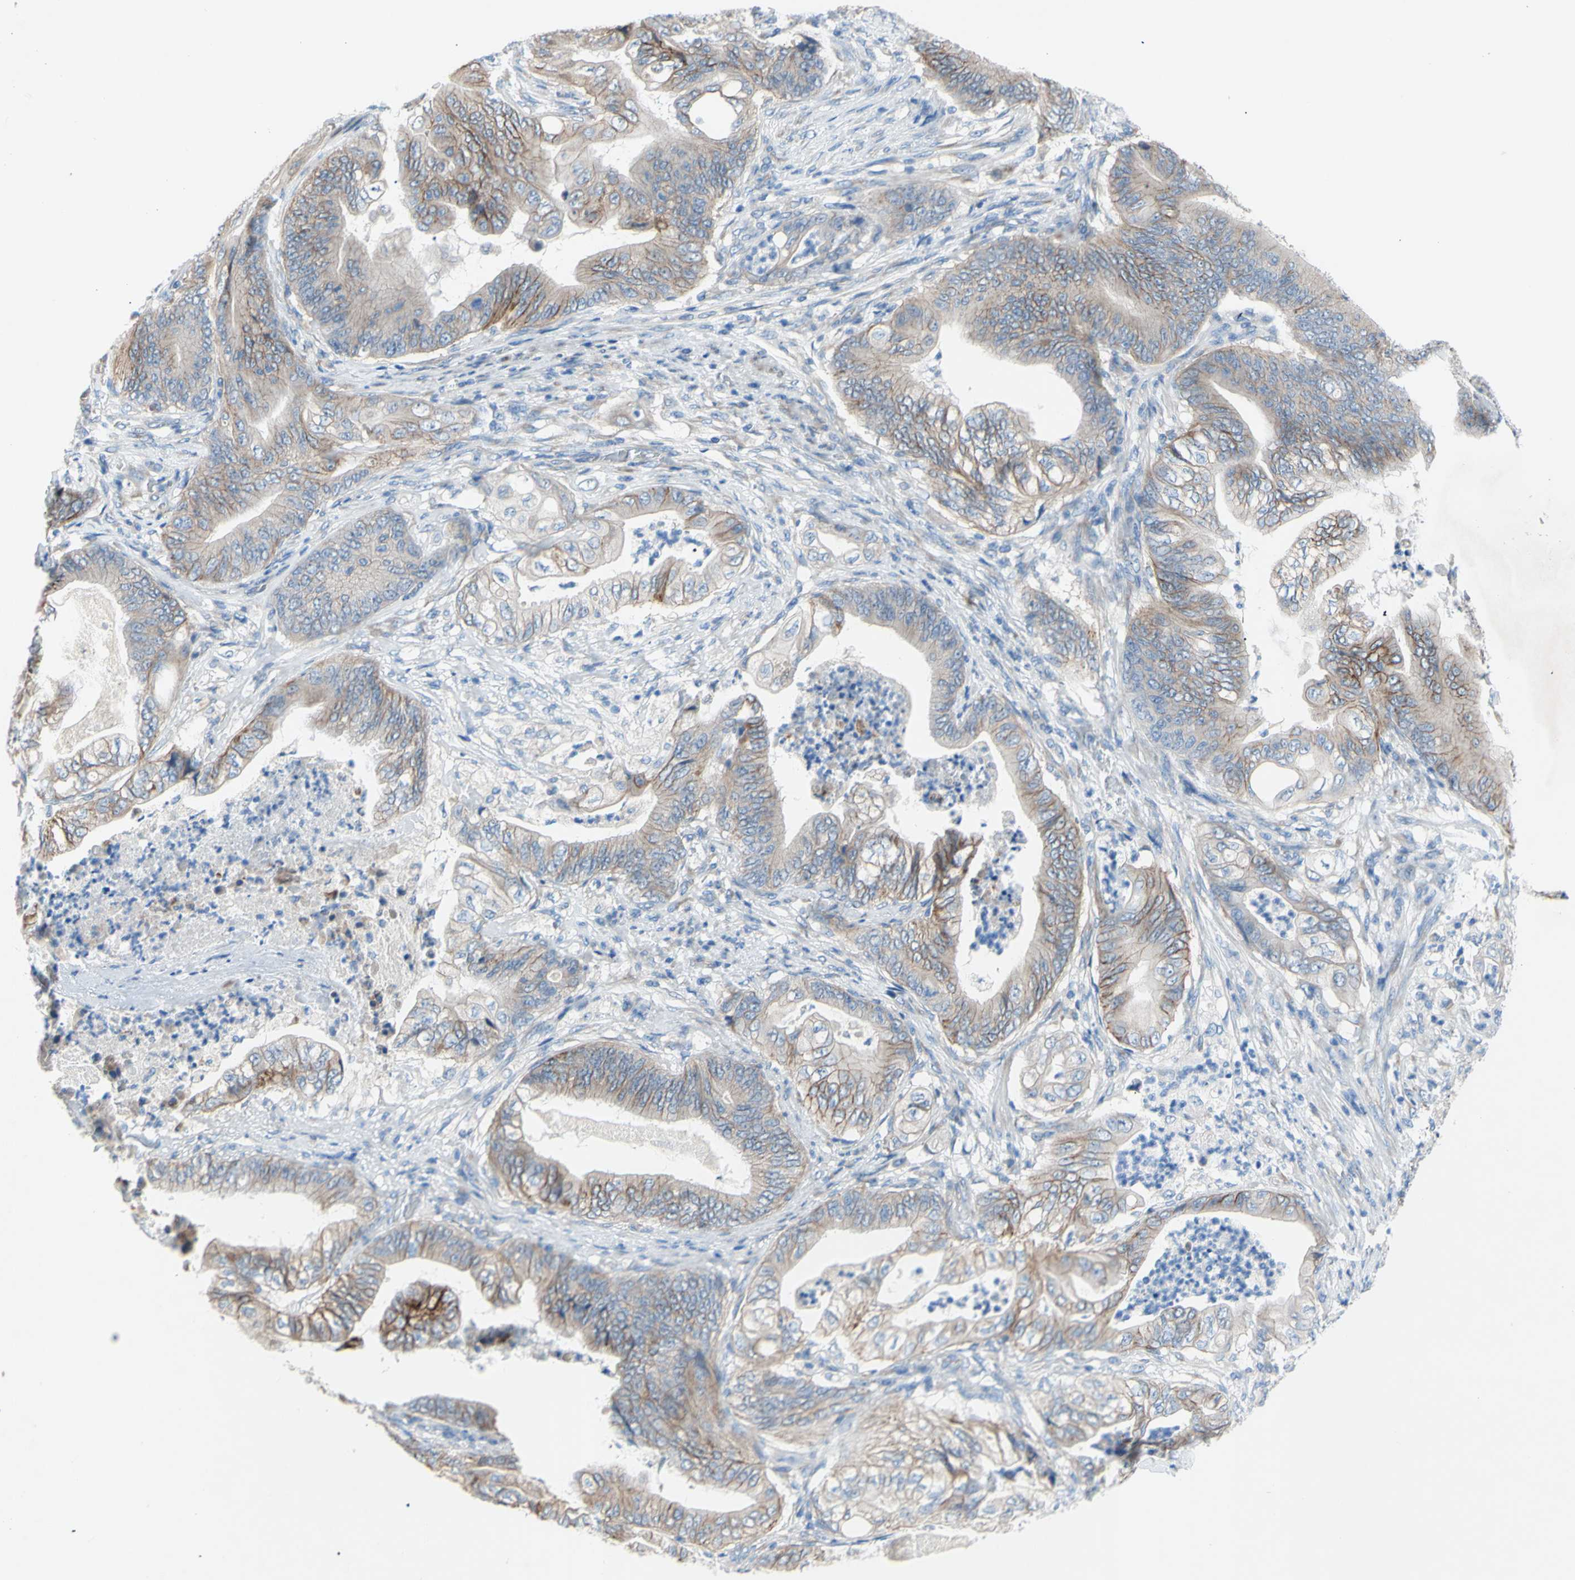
{"staining": {"intensity": "moderate", "quantity": "<25%", "location": "cytoplasmic/membranous"}, "tissue": "stomach cancer", "cell_type": "Tumor cells", "image_type": "cancer", "snomed": [{"axis": "morphology", "description": "Adenocarcinoma, NOS"}, {"axis": "topography", "description": "Stomach"}], "caption": "Immunohistochemistry (DAB) staining of stomach cancer displays moderate cytoplasmic/membranous protein expression in about <25% of tumor cells. The protein of interest is shown in brown color, while the nuclei are stained blue.", "gene": "TMIGD2", "patient": {"sex": "female", "age": 73}}